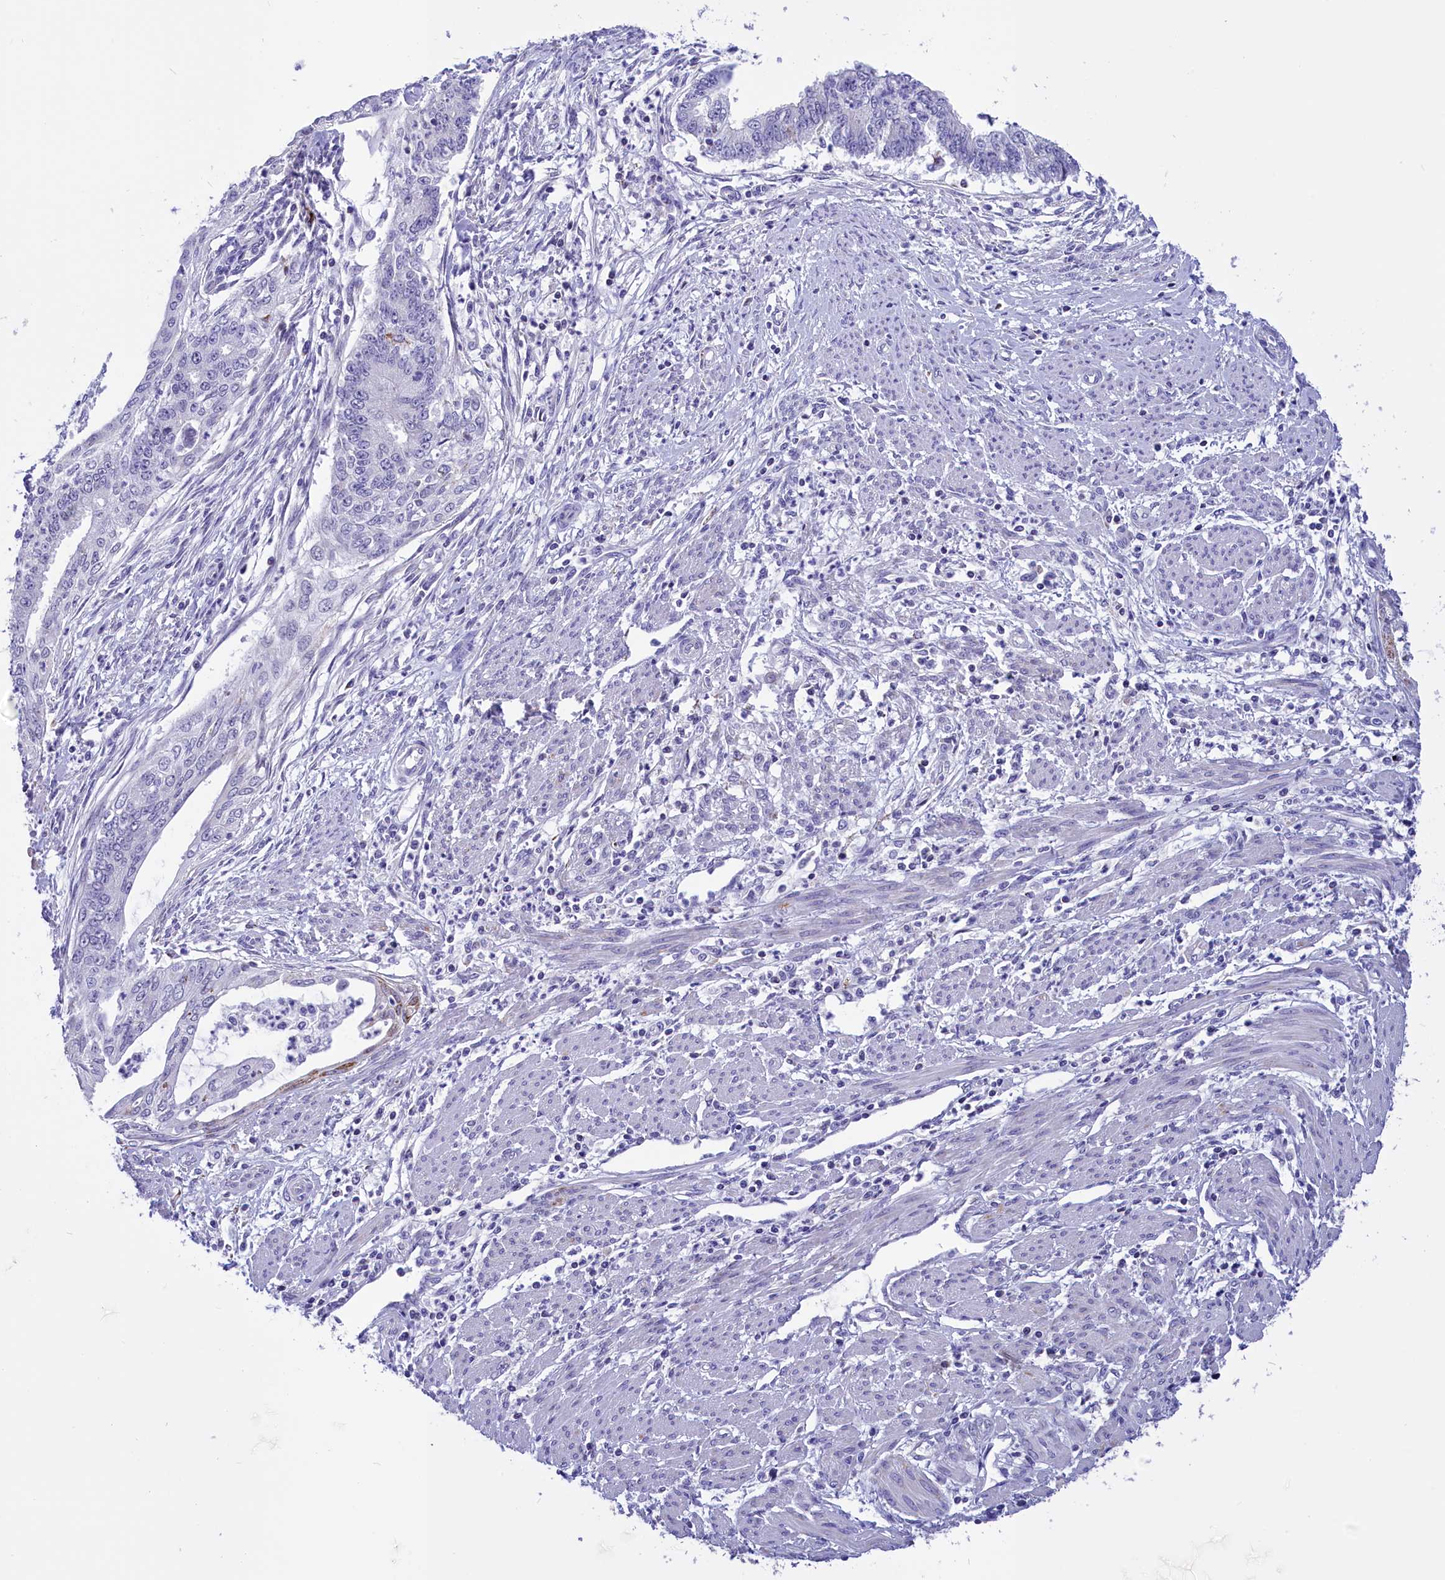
{"staining": {"intensity": "negative", "quantity": "none", "location": "none"}, "tissue": "endometrial cancer", "cell_type": "Tumor cells", "image_type": "cancer", "snomed": [{"axis": "morphology", "description": "Adenocarcinoma, NOS"}, {"axis": "topography", "description": "Endometrium"}], "caption": "Human adenocarcinoma (endometrial) stained for a protein using IHC shows no positivity in tumor cells.", "gene": "ABAT", "patient": {"sex": "female", "age": 73}}